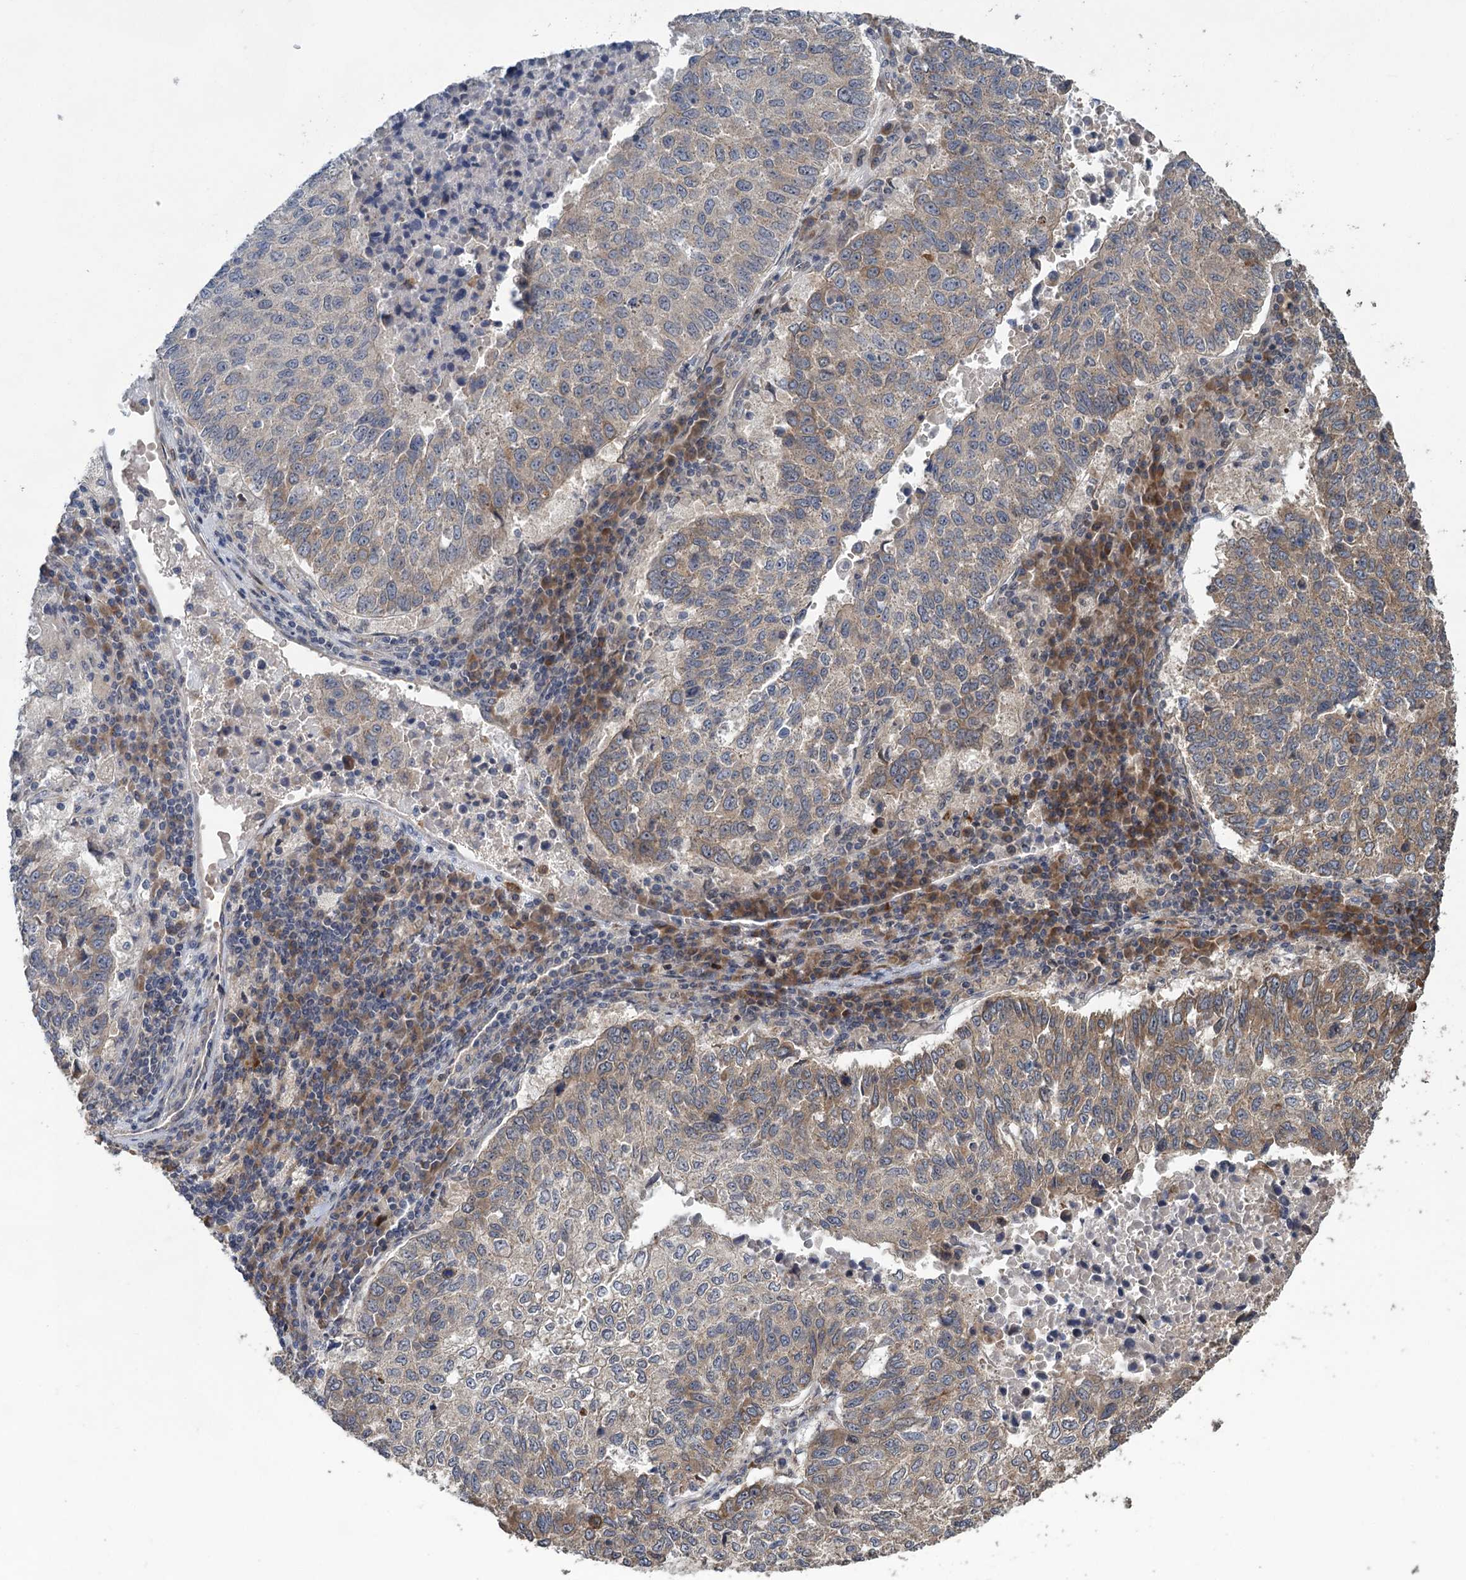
{"staining": {"intensity": "moderate", "quantity": "<25%", "location": "cytoplasmic/membranous"}, "tissue": "lung cancer", "cell_type": "Tumor cells", "image_type": "cancer", "snomed": [{"axis": "morphology", "description": "Squamous cell carcinoma, NOS"}, {"axis": "topography", "description": "Lung"}], "caption": "Immunohistochemistry (IHC) histopathology image of neoplastic tissue: human lung cancer stained using immunohistochemistry shows low levels of moderate protein expression localized specifically in the cytoplasmic/membranous of tumor cells, appearing as a cytoplasmic/membranous brown color.", "gene": "KANSL2", "patient": {"sex": "male", "age": 73}}